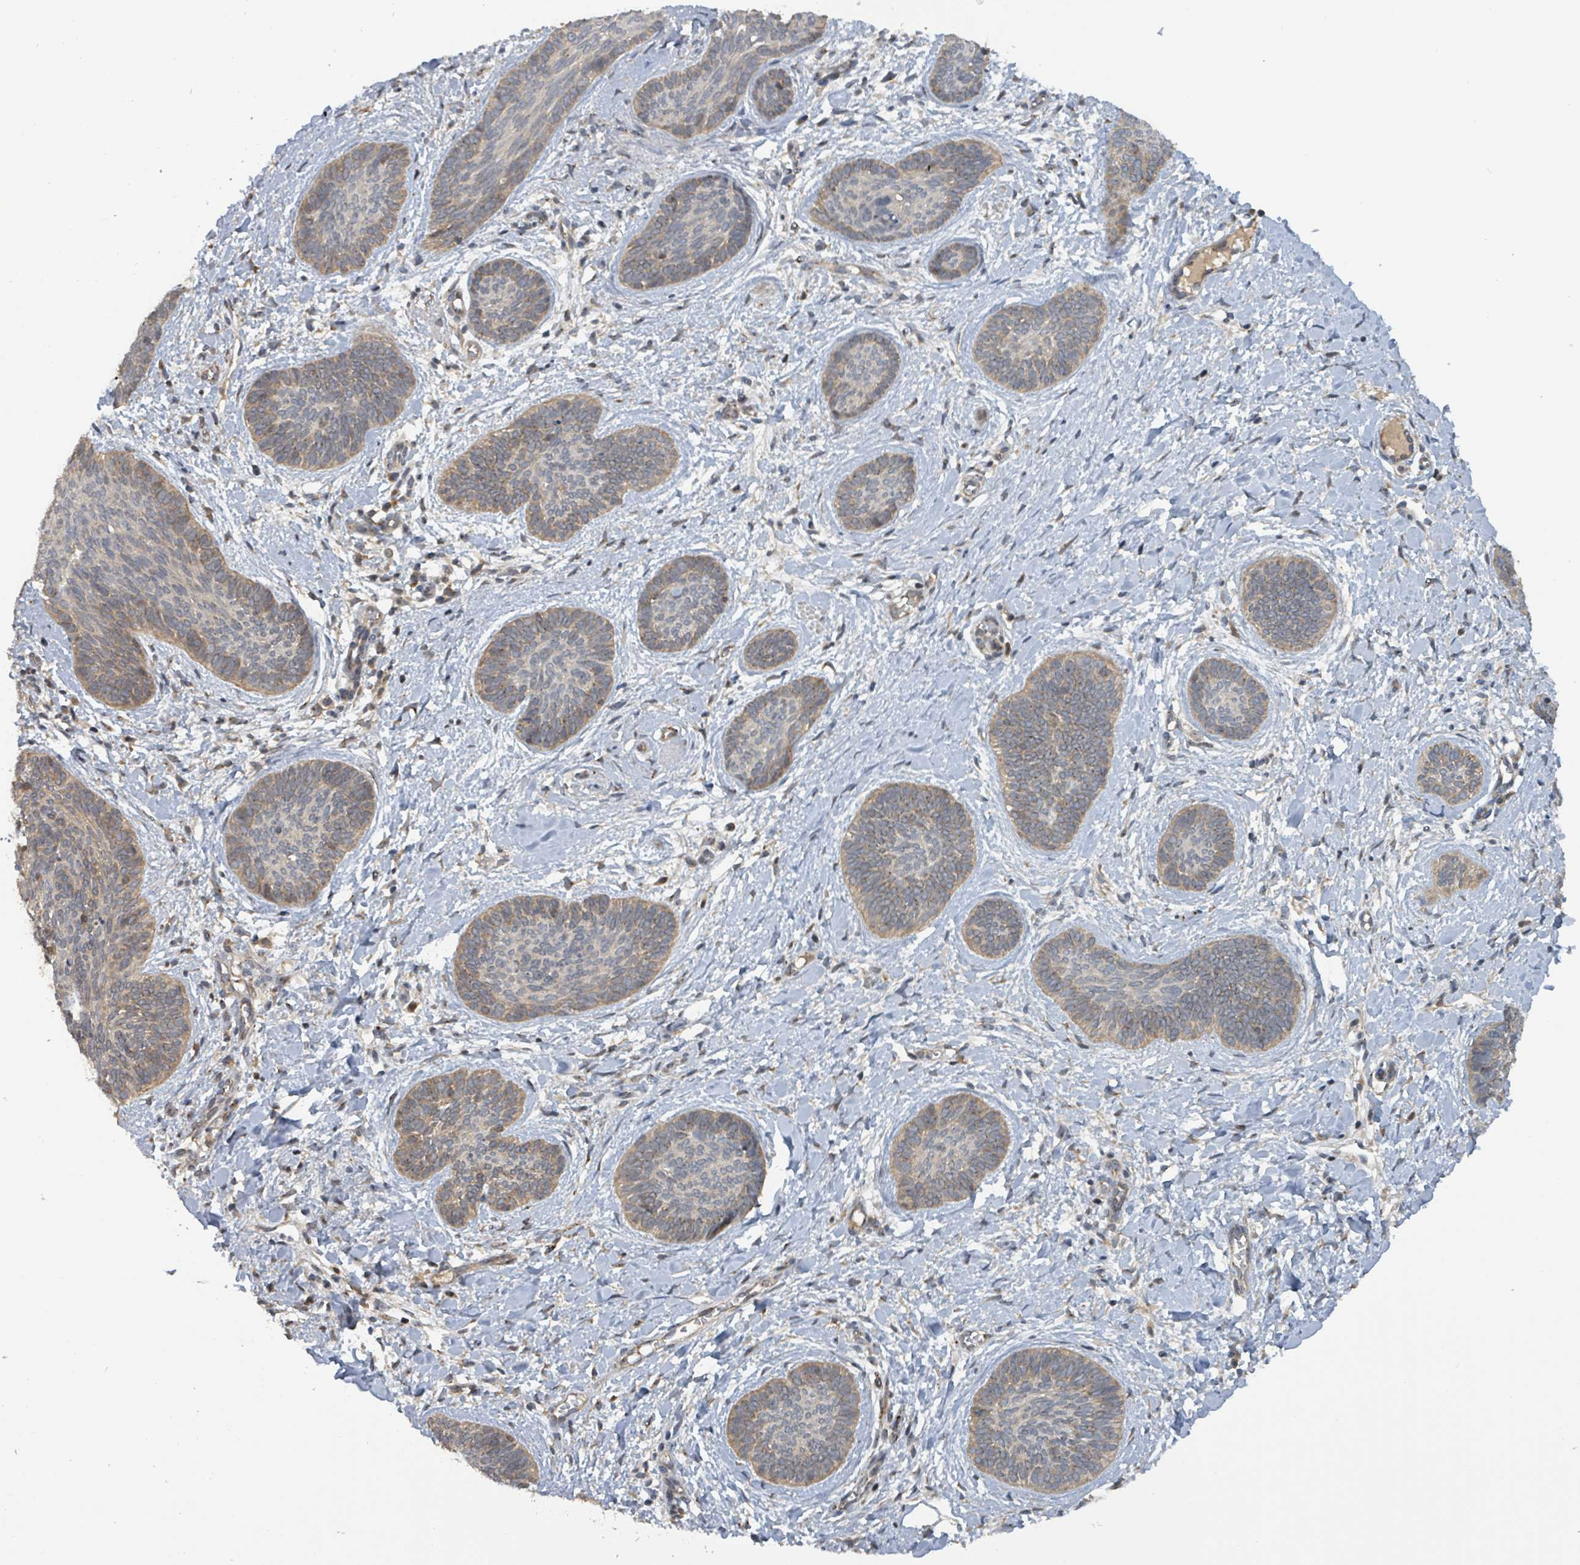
{"staining": {"intensity": "moderate", "quantity": "25%-75%", "location": "cytoplasmic/membranous"}, "tissue": "skin cancer", "cell_type": "Tumor cells", "image_type": "cancer", "snomed": [{"axis": "morphology", "description": "Basal cell carcinoma"}, {"axis": "topography", "description": "Skin"}], "caption": "Basal cell carcinoma (skin) stained with a brown dye exhibits moderate cytoplasmic/membranous positive expression in approximately 25%-75% of tumor cells.", "gene": "CCDC121", "patient": {"sex": "female", "age": 81}}